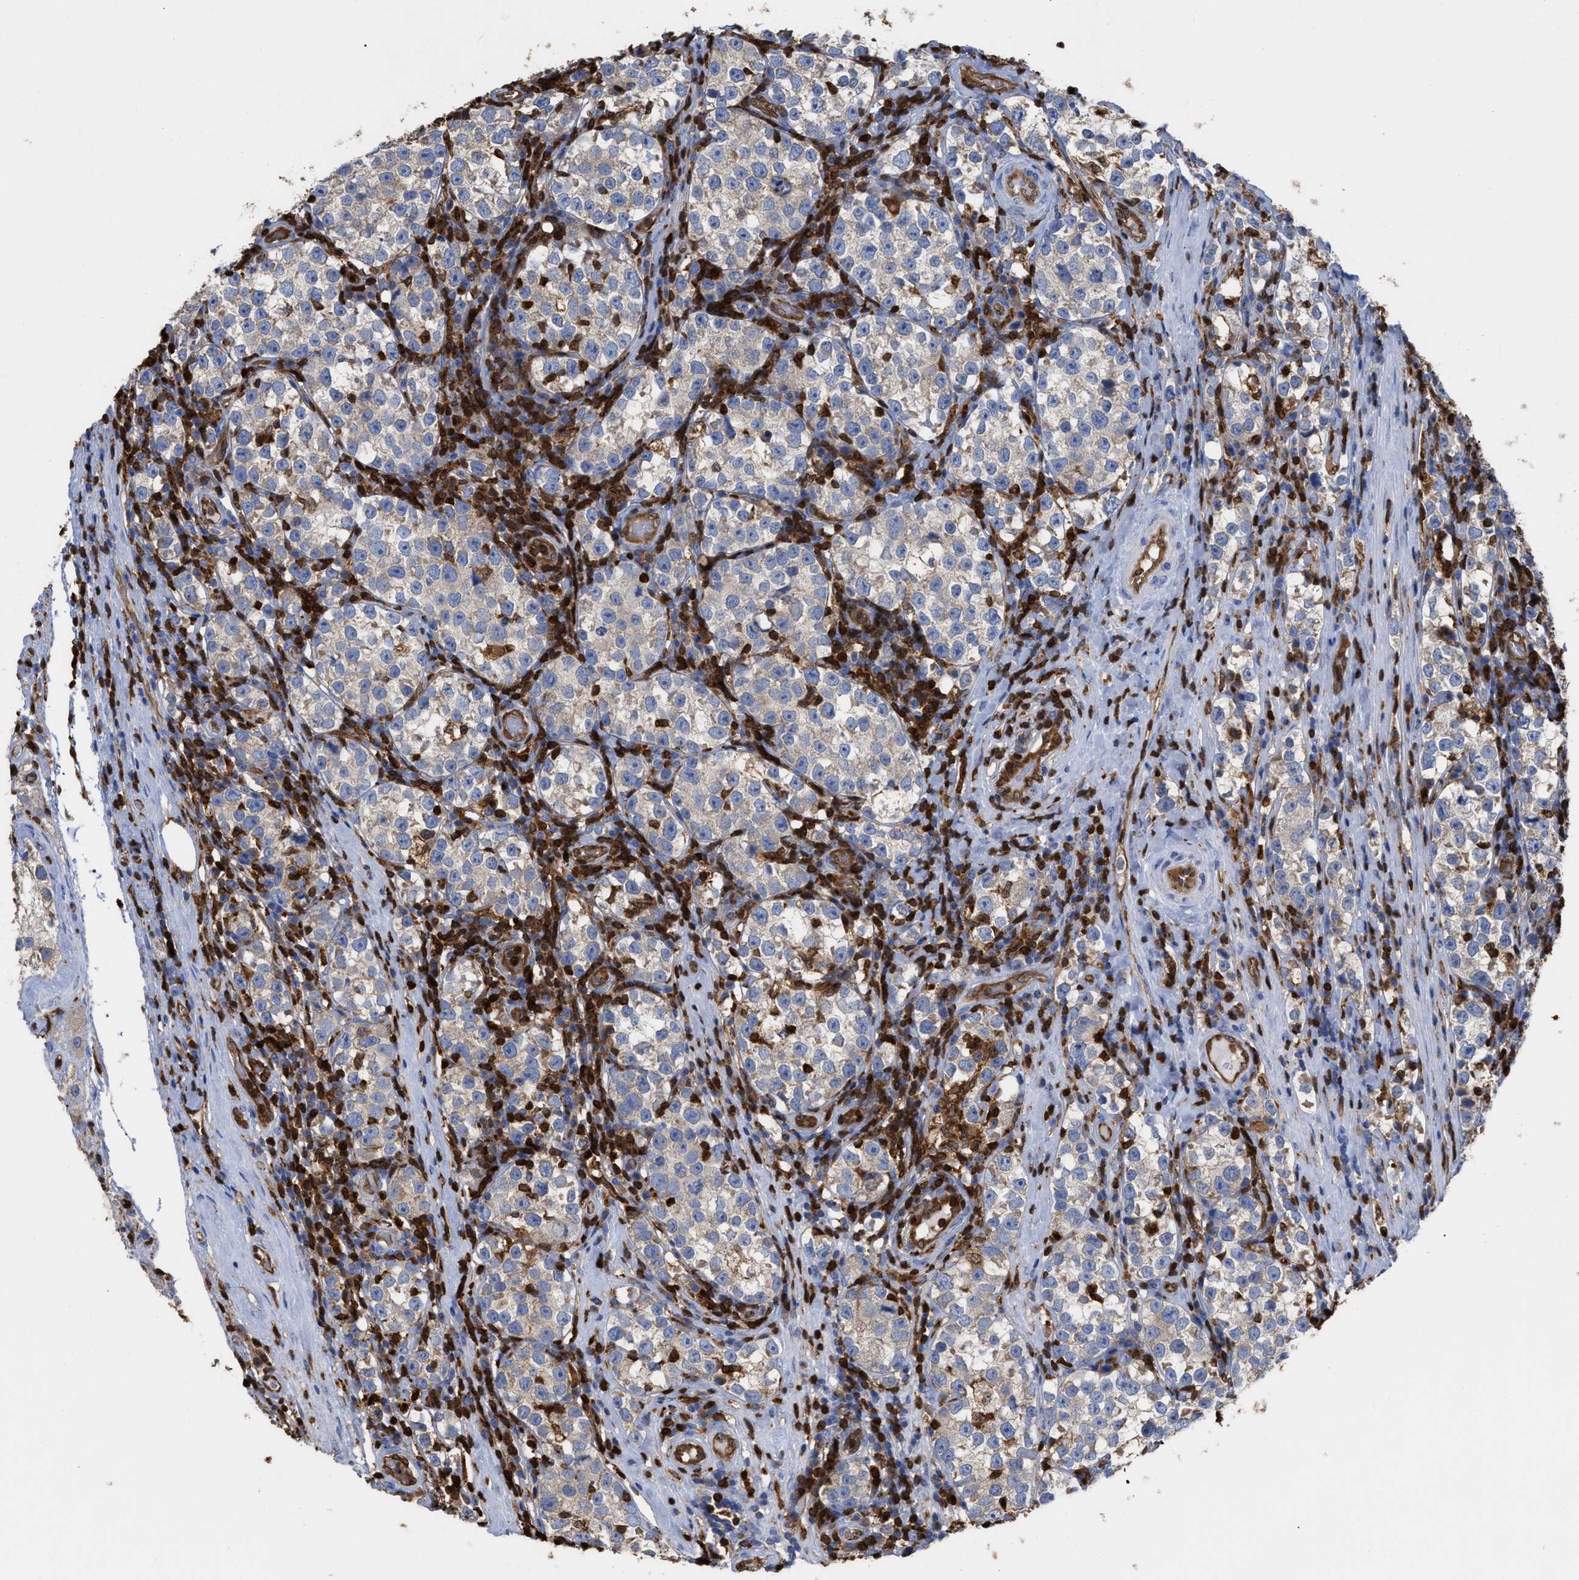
{"staining": {"intensity": "weak", "quantity": ">75%", "location": "cytoplasmic/membranous"}, "tissue": "testis cancer", "cell_type": "Tumor cells", "image_type": "cancer", "snomed": [{"axis": "morphology", "description": "Normal tissue, NOS"}, {"axis": "morphology", "description": "Seminoma, NOS"}, {"axis": "topography", "description": "Testis"}], "caption": "Immunohistochemistry (DAB) staining of human seminoma (testis) shows weak cytoplasmic/membranous protein staining in approximately >75% of tumor cells.", "gene": "GIMAP4", "patient": {"sex": "male", "age": 43}}